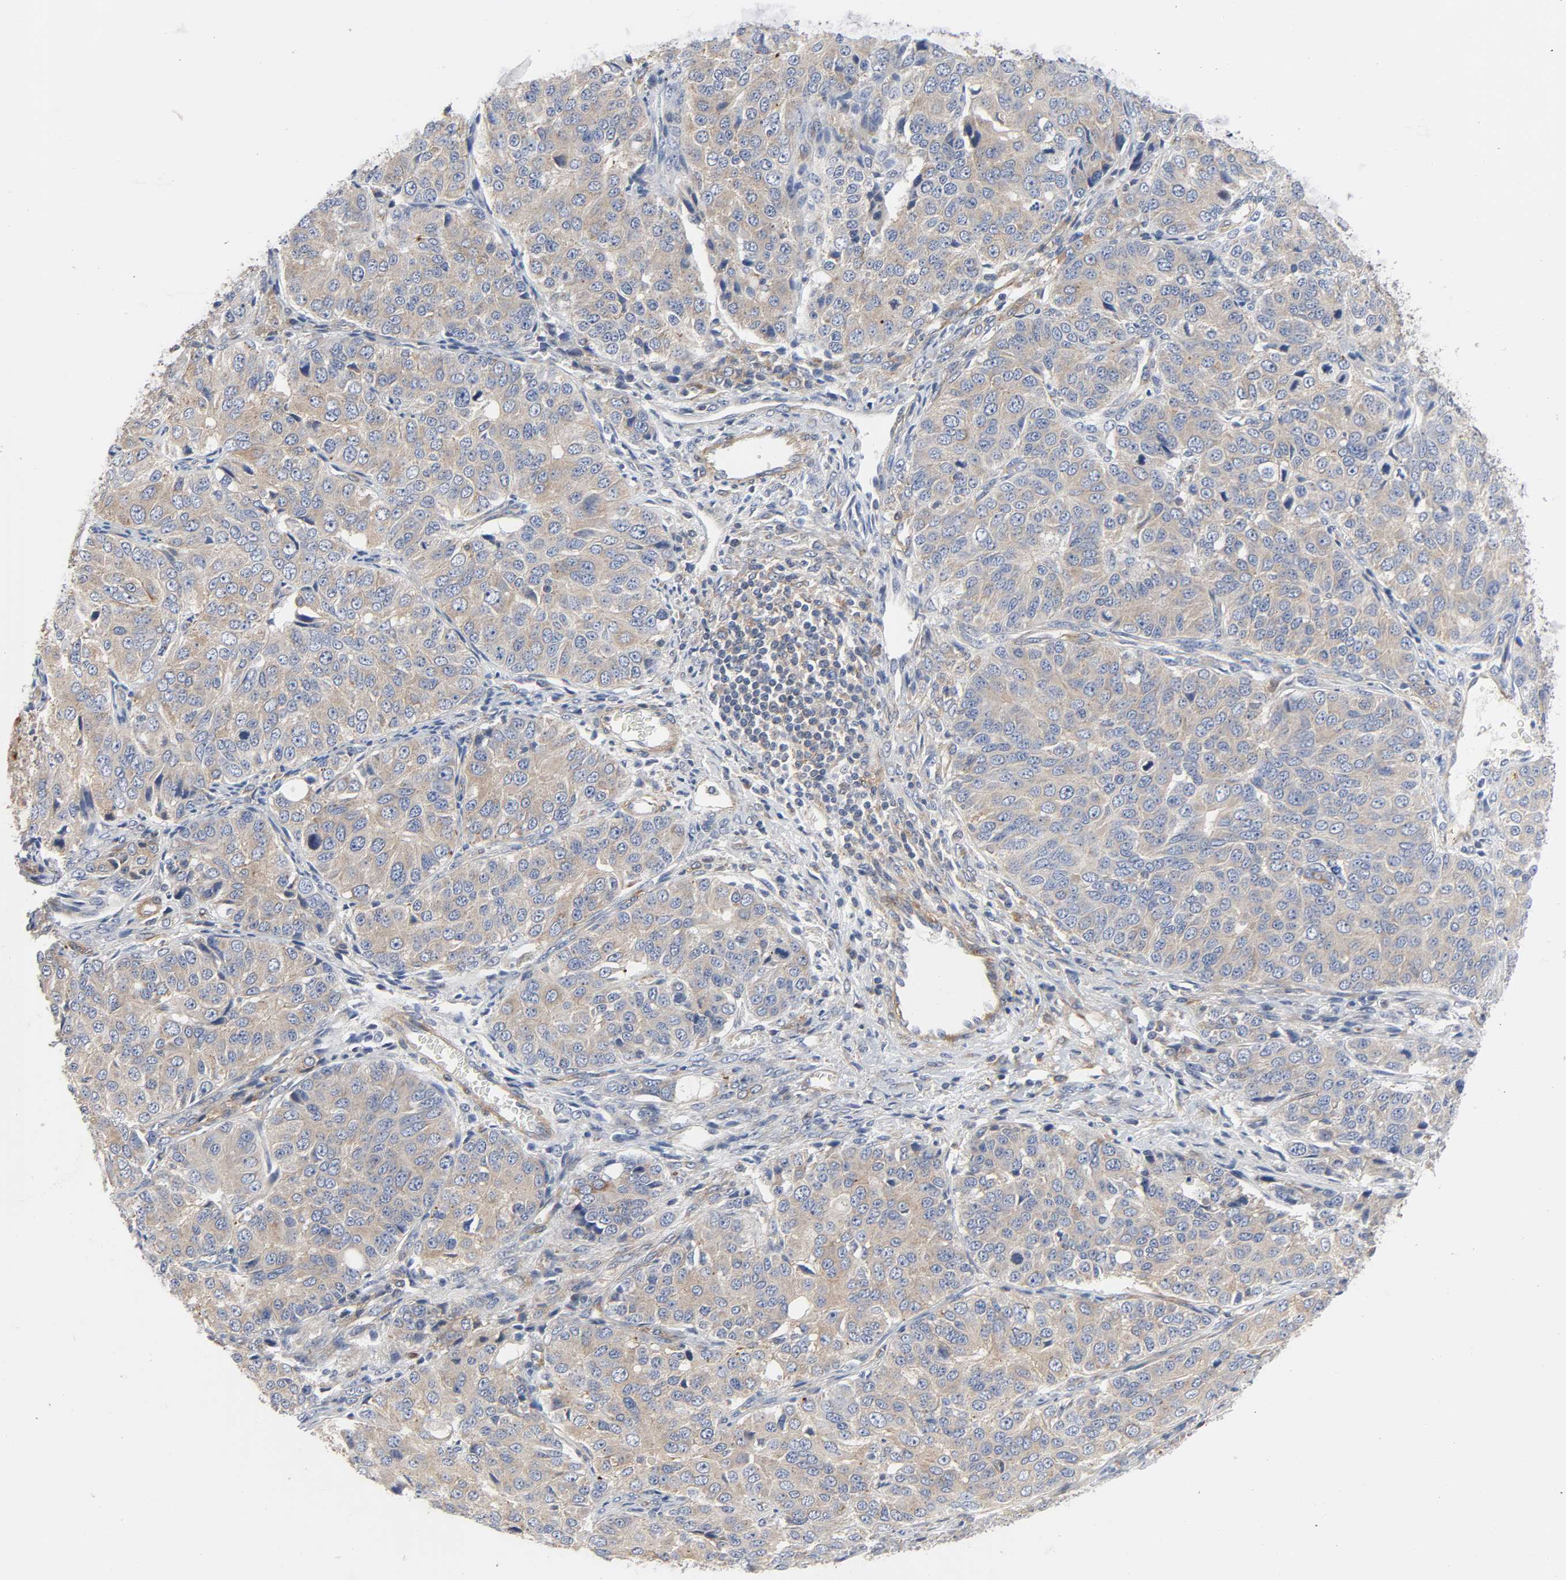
{"staining": {"intensity": "weak", "quantity": ">75%", "location": "cytoplasmic/membranous"}, "tissue": "ovarian cancer", "cell_type": "Tumor cells", "image_type": "cancer", "snomed": [{"axis": "morphology", "description": "Carcinoma, endometroid"}, {"axis": "topography", "description": "Ovary"}], "caption": "Weak cytoplasmic/membranous positivity for a protein is appreciated in approximately >75% of tumor cells of endometroid carcinoma (ovarian) using IHC.", "gene": "ARHGAP1", "patient": {"sex": "female", "age": 51}}